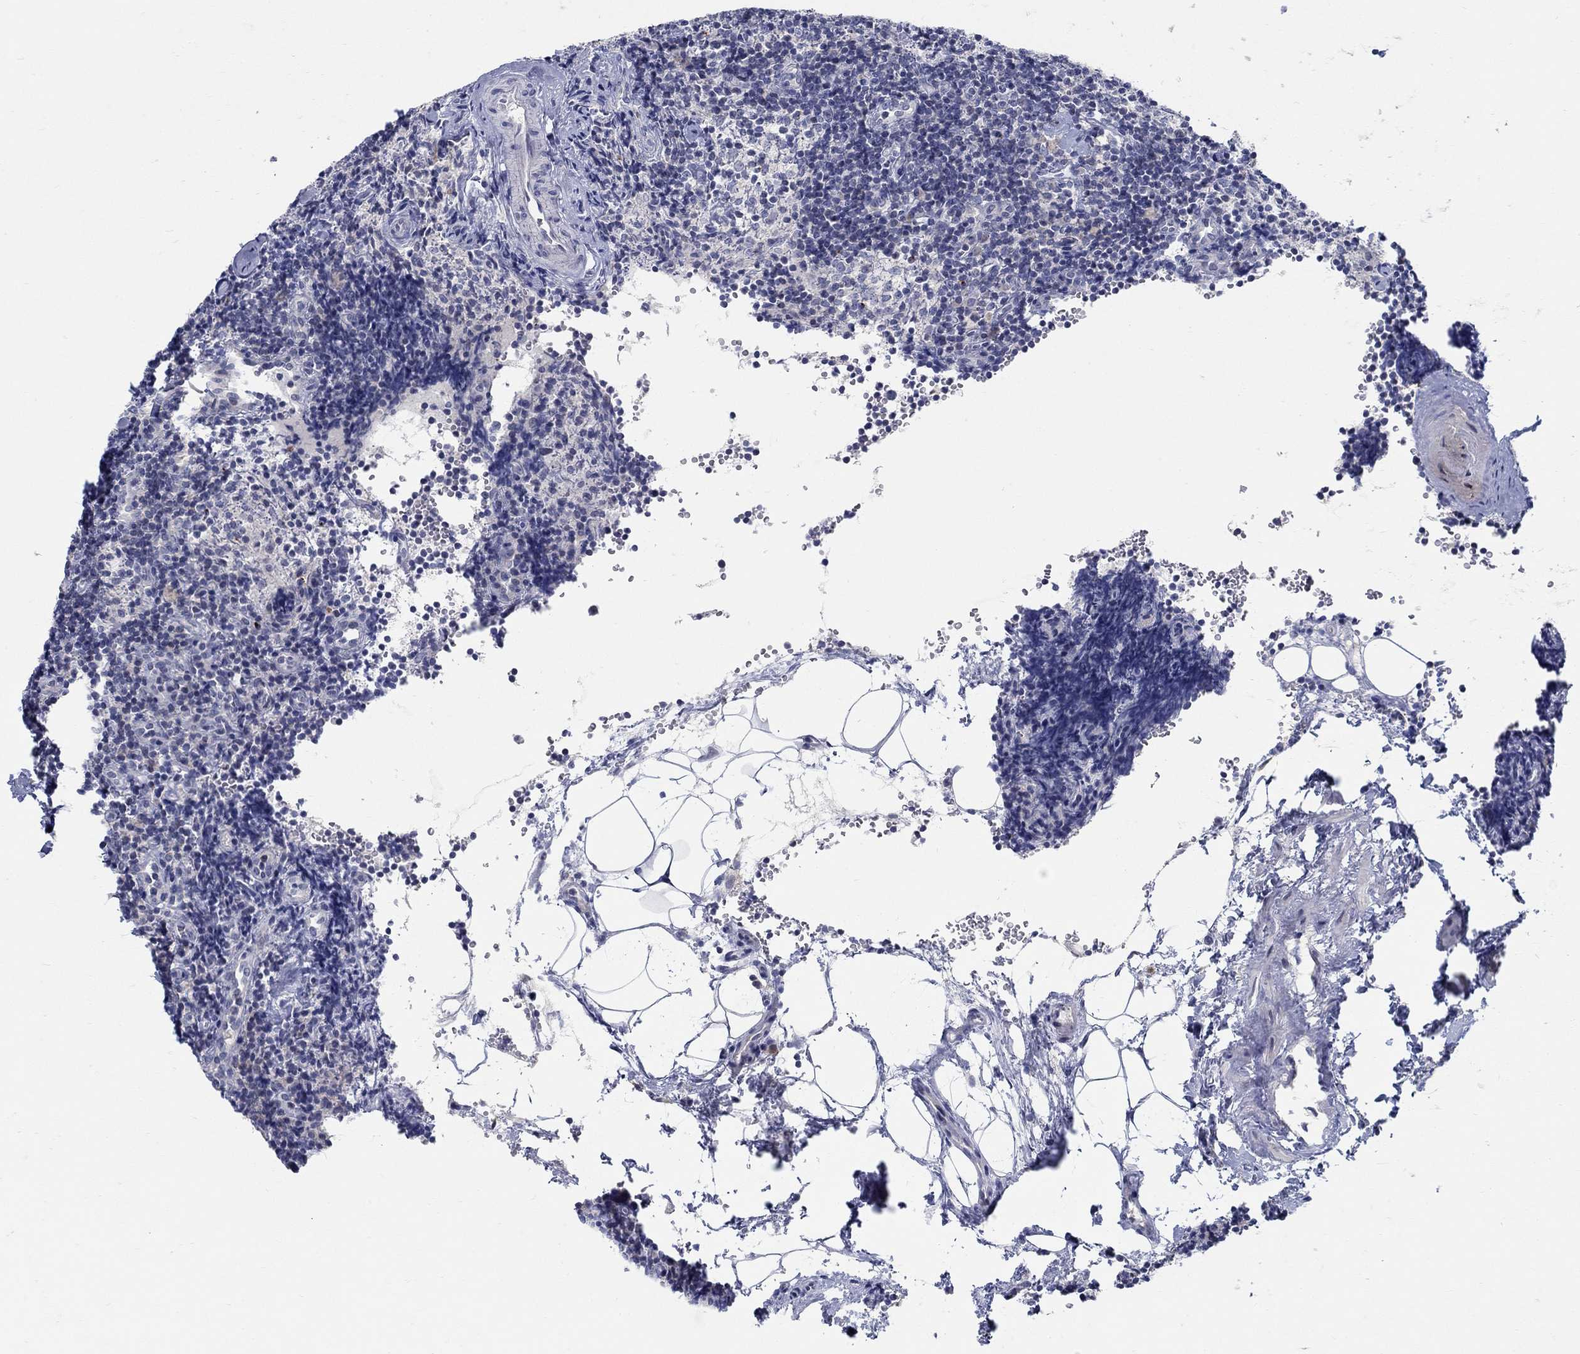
{"staining": {"intensity": "negative", "quantity": "none", "location": "none"}, "tissue": "lymph node", "cell_type": "Germinal center cells", "image_type": "normal", "snomed": [{"axis": "morphology", "description": "Normal tissue, NOS"}, {"axis": "topography", "description": "Lymph node"}], "caption": "IHC of benign lymph node reveals no staining in germinal center cells. (Brightfield microscopy of DAB (3,3'-diaminobenzidine) IHC at high magnification).", "gene": "ANO7", "patient": {"sex": "female", "age": 42}}